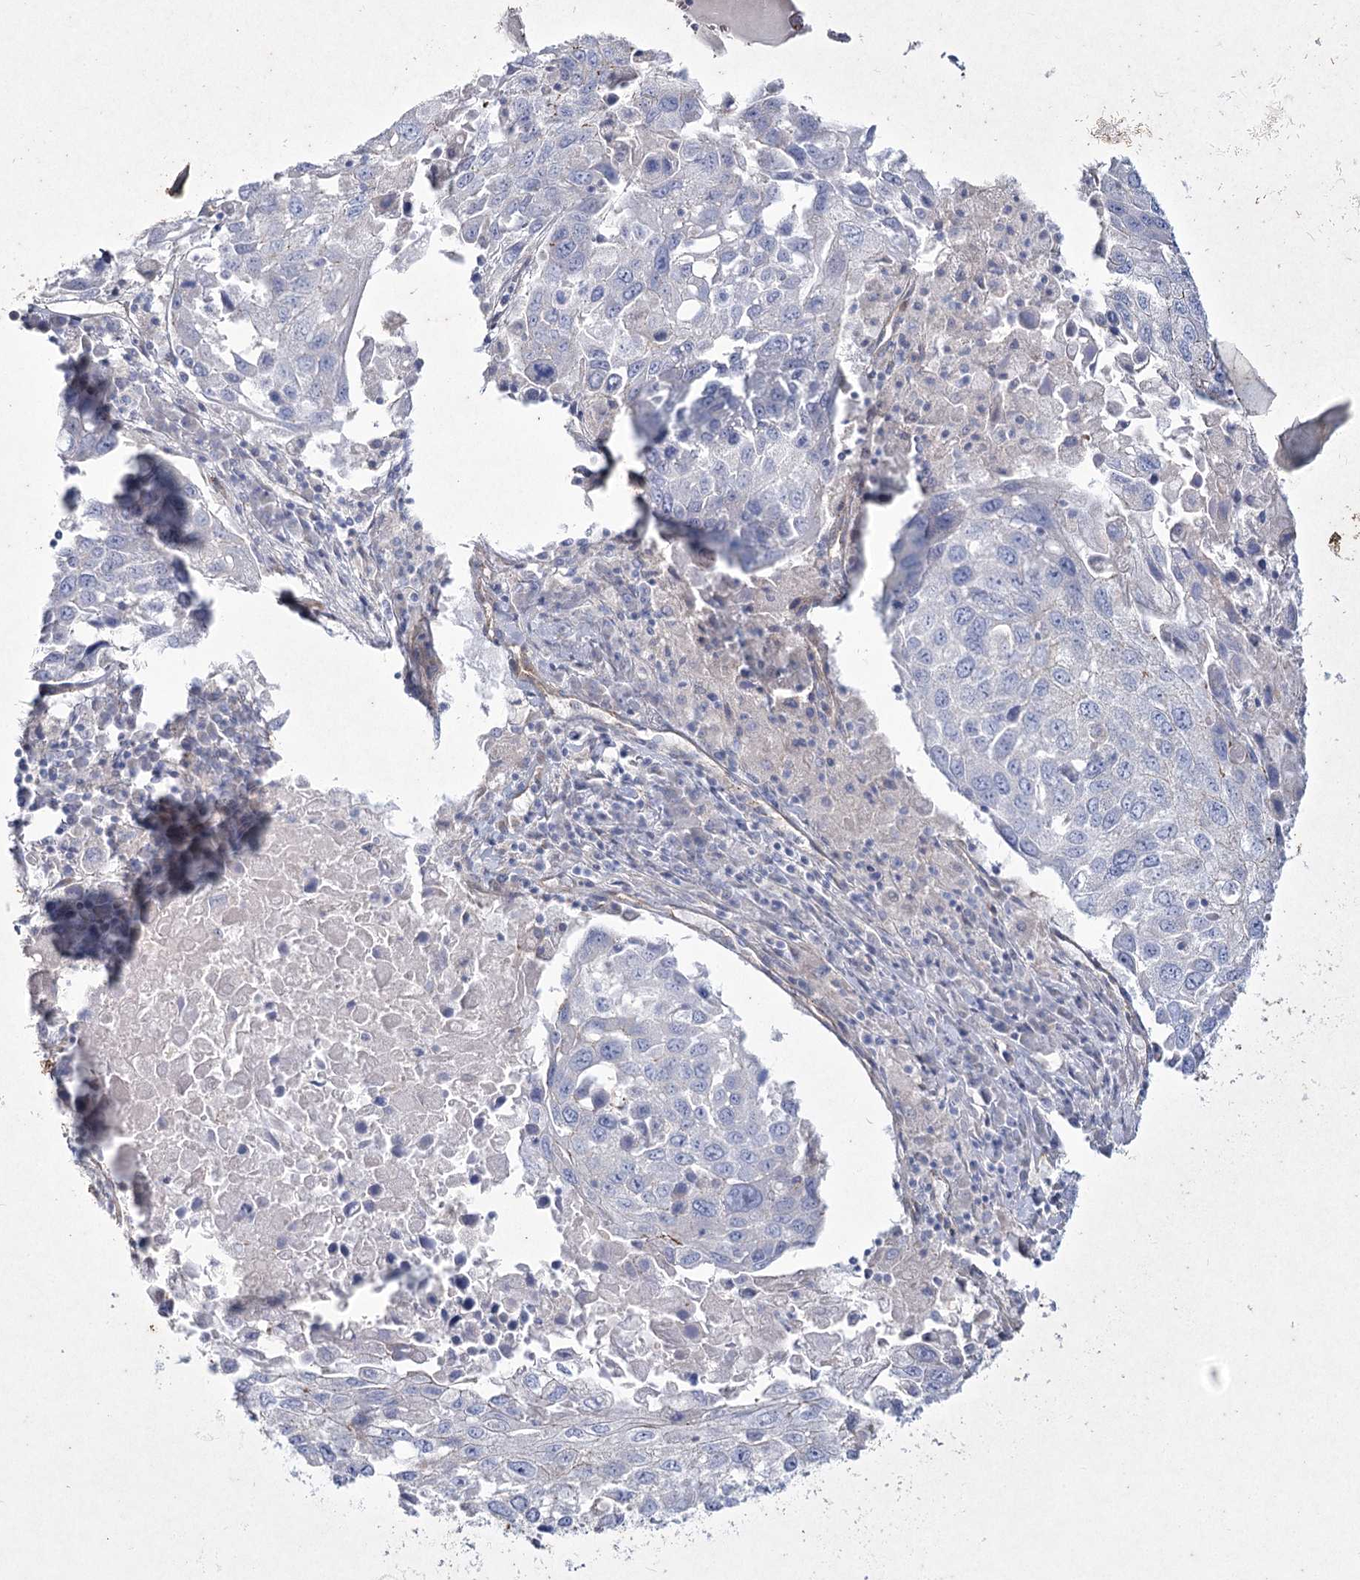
{"staining": {"intensity": "negative", "quantity": "none", "location": "none"}, "tissue": "lung cancer", "cell_type": "Tumor cells", "image_type": "cancer", "snomed": [{"axis": "morphology", "description": "Squamous cell carcinoma, NOS"}, {"axis": "topography", "description": "Lung"}], "caption": "There is no significant expression in tumor cells of squamous cell carcinoma (lung).", "gene": "LDLRAD3", "patient": {"sex": "male", "age": 65}}